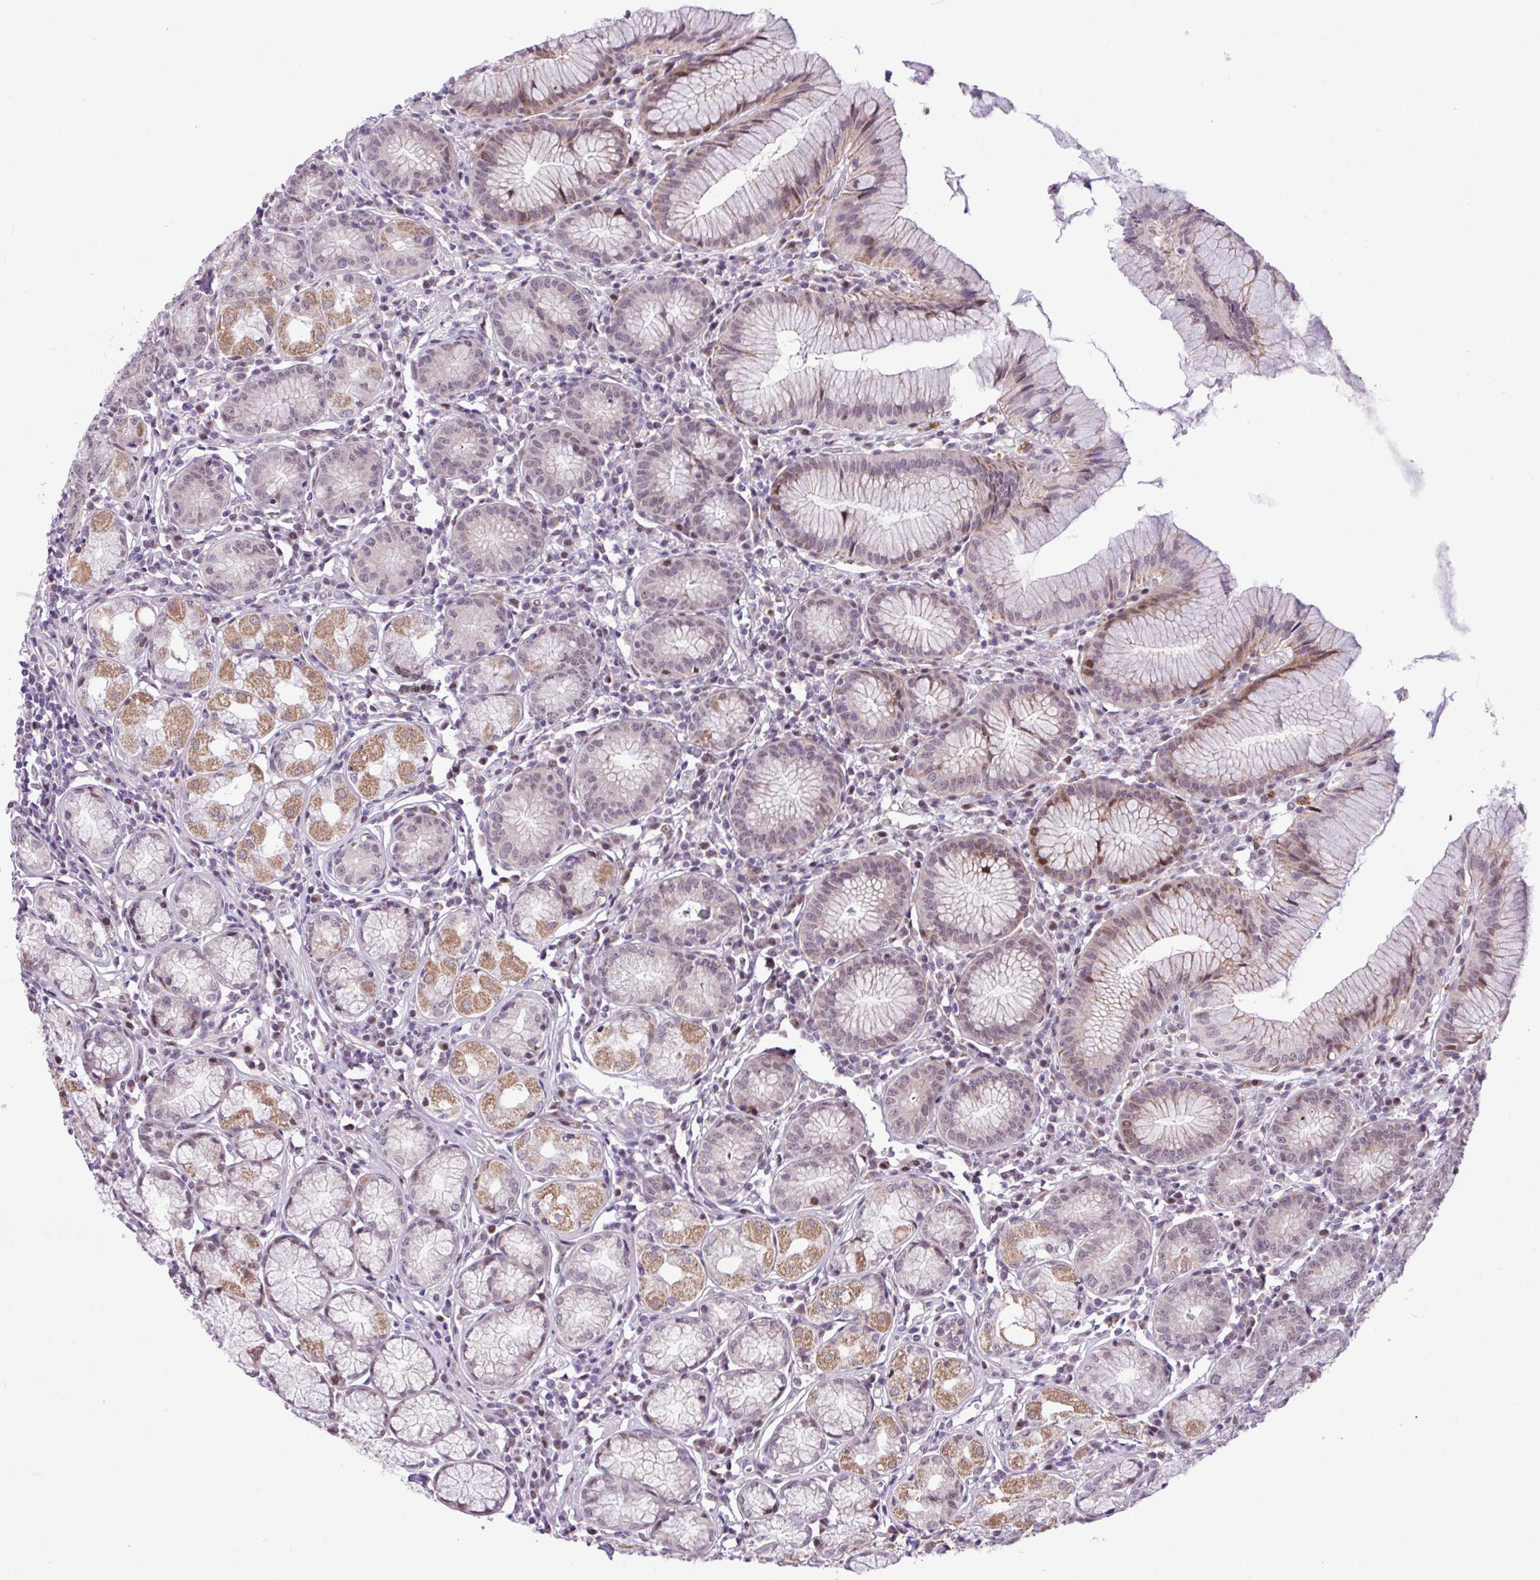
{"staining": {"intensity": "strong", "quantity": "25%-75%", "location": "cytoplasmic/membranous,nuclear"}, "tissue": "stomach", "cell_type": "Glandular cells", "image_type": "normal", "snomed": [{"axis": "morphology", "description": "Normal tissue, NOS"}, {"axis": "topography", "description": "Stomach"}], "caption": "An IHC micrograph of benign tissue is shown. Protein staining in brown highlights strong cytoplasmic/membranous,nuclear positivity in stomach within glandular cells.", "gene": "ZNF354A", "patient": {"sex": "male", "age": 55}}